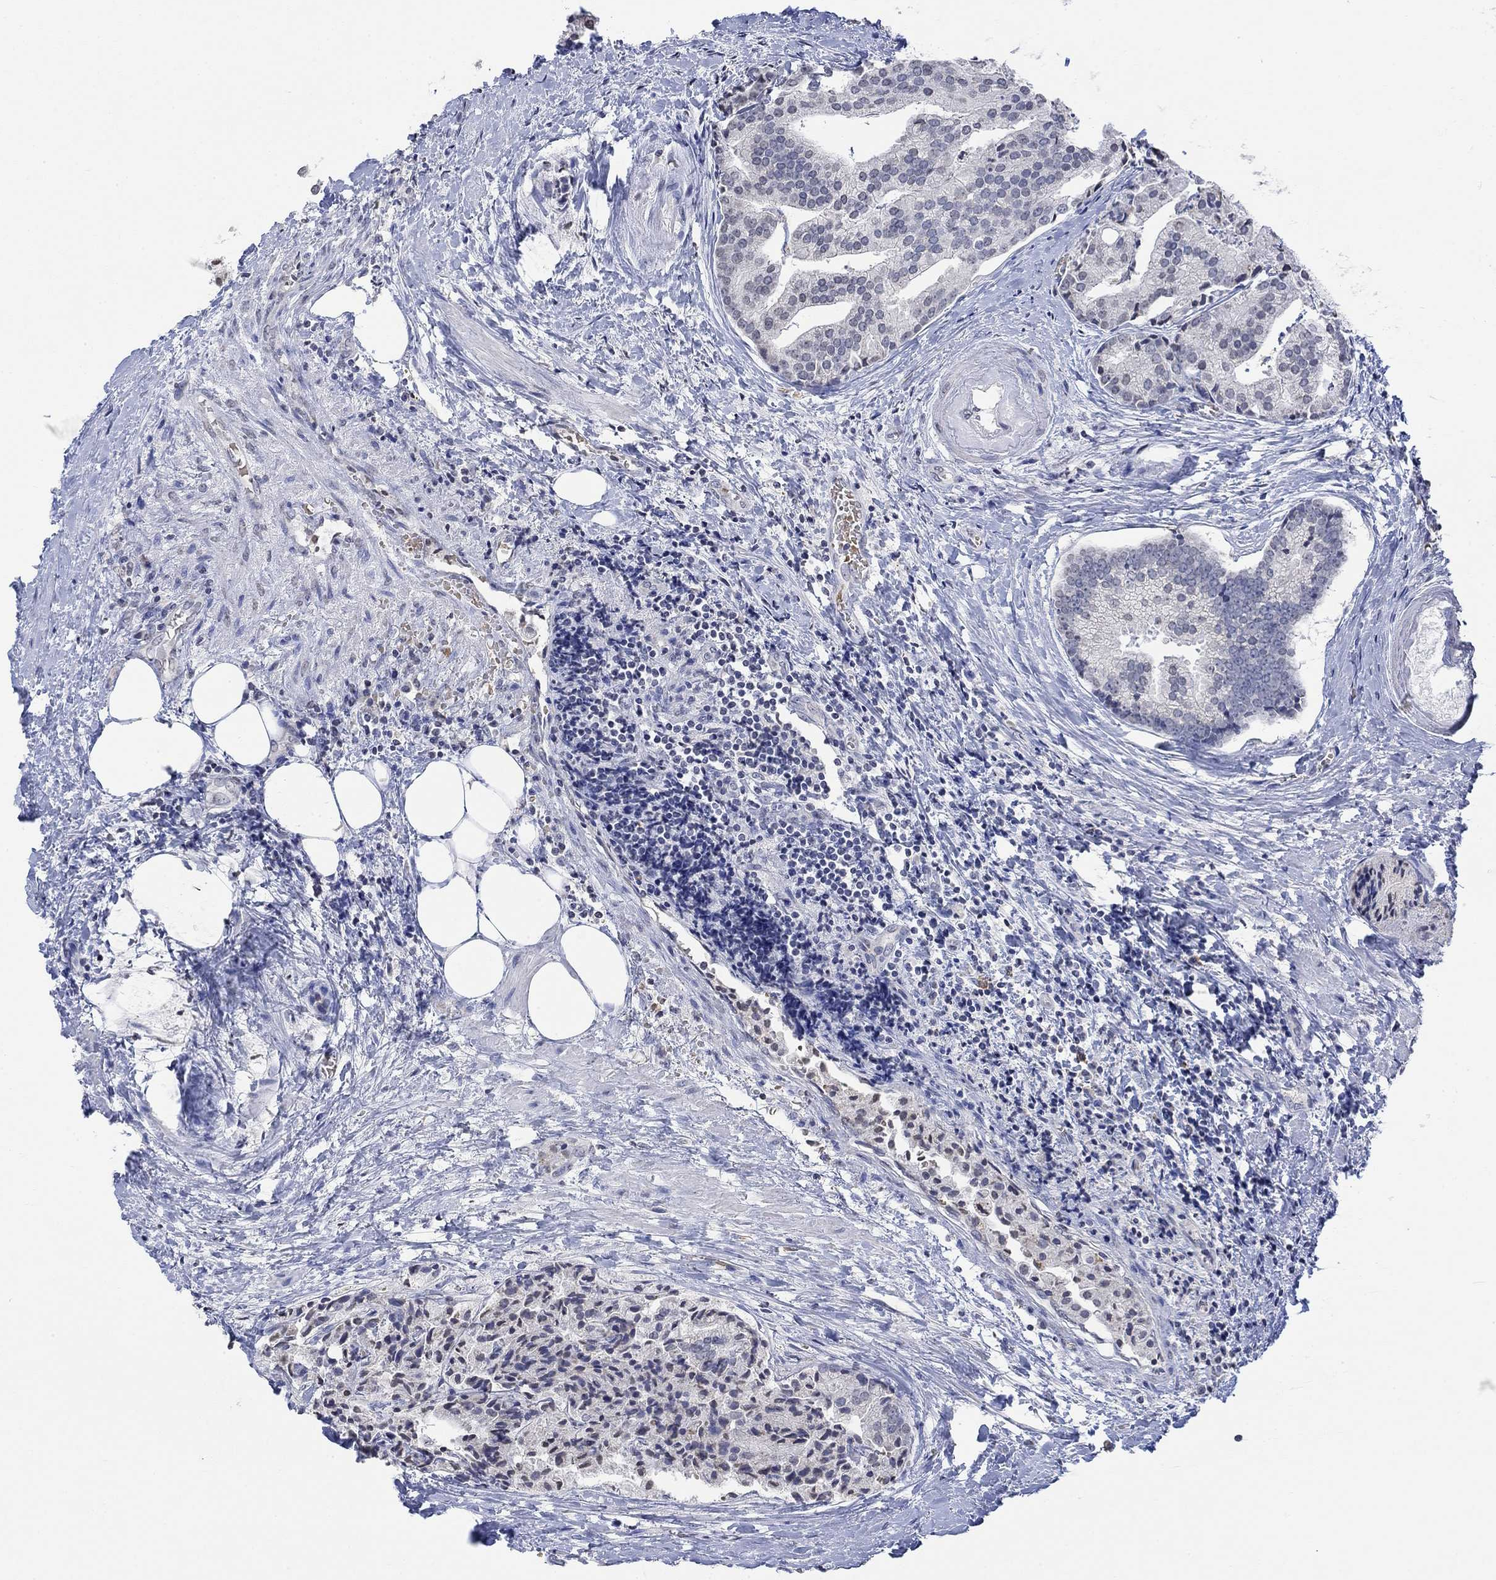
{"staining": {"intensity": "negative", "quantity": "none", "location": "none"}, "tissue": "prostate cancer", "cell_type": "Tumor cells", "image_type": "cancer", "snomed": [{"axis": "morphology", "description": "Adenocarcinoma, NOS"}, {"axis": "topography", "description": "Prostate and seminal vesicle, NOS"}, {"axis": "topography", "description": "Prostate"}], "caption": "DAB (3,3'-diaminobenzidine) immunohistochemical staining of prostate cancer (adenocarcinoma) shows no significant positivity in tumor cells.", "gene": "TMEM255A", "patient": {"sex": "male", "age": 44}}